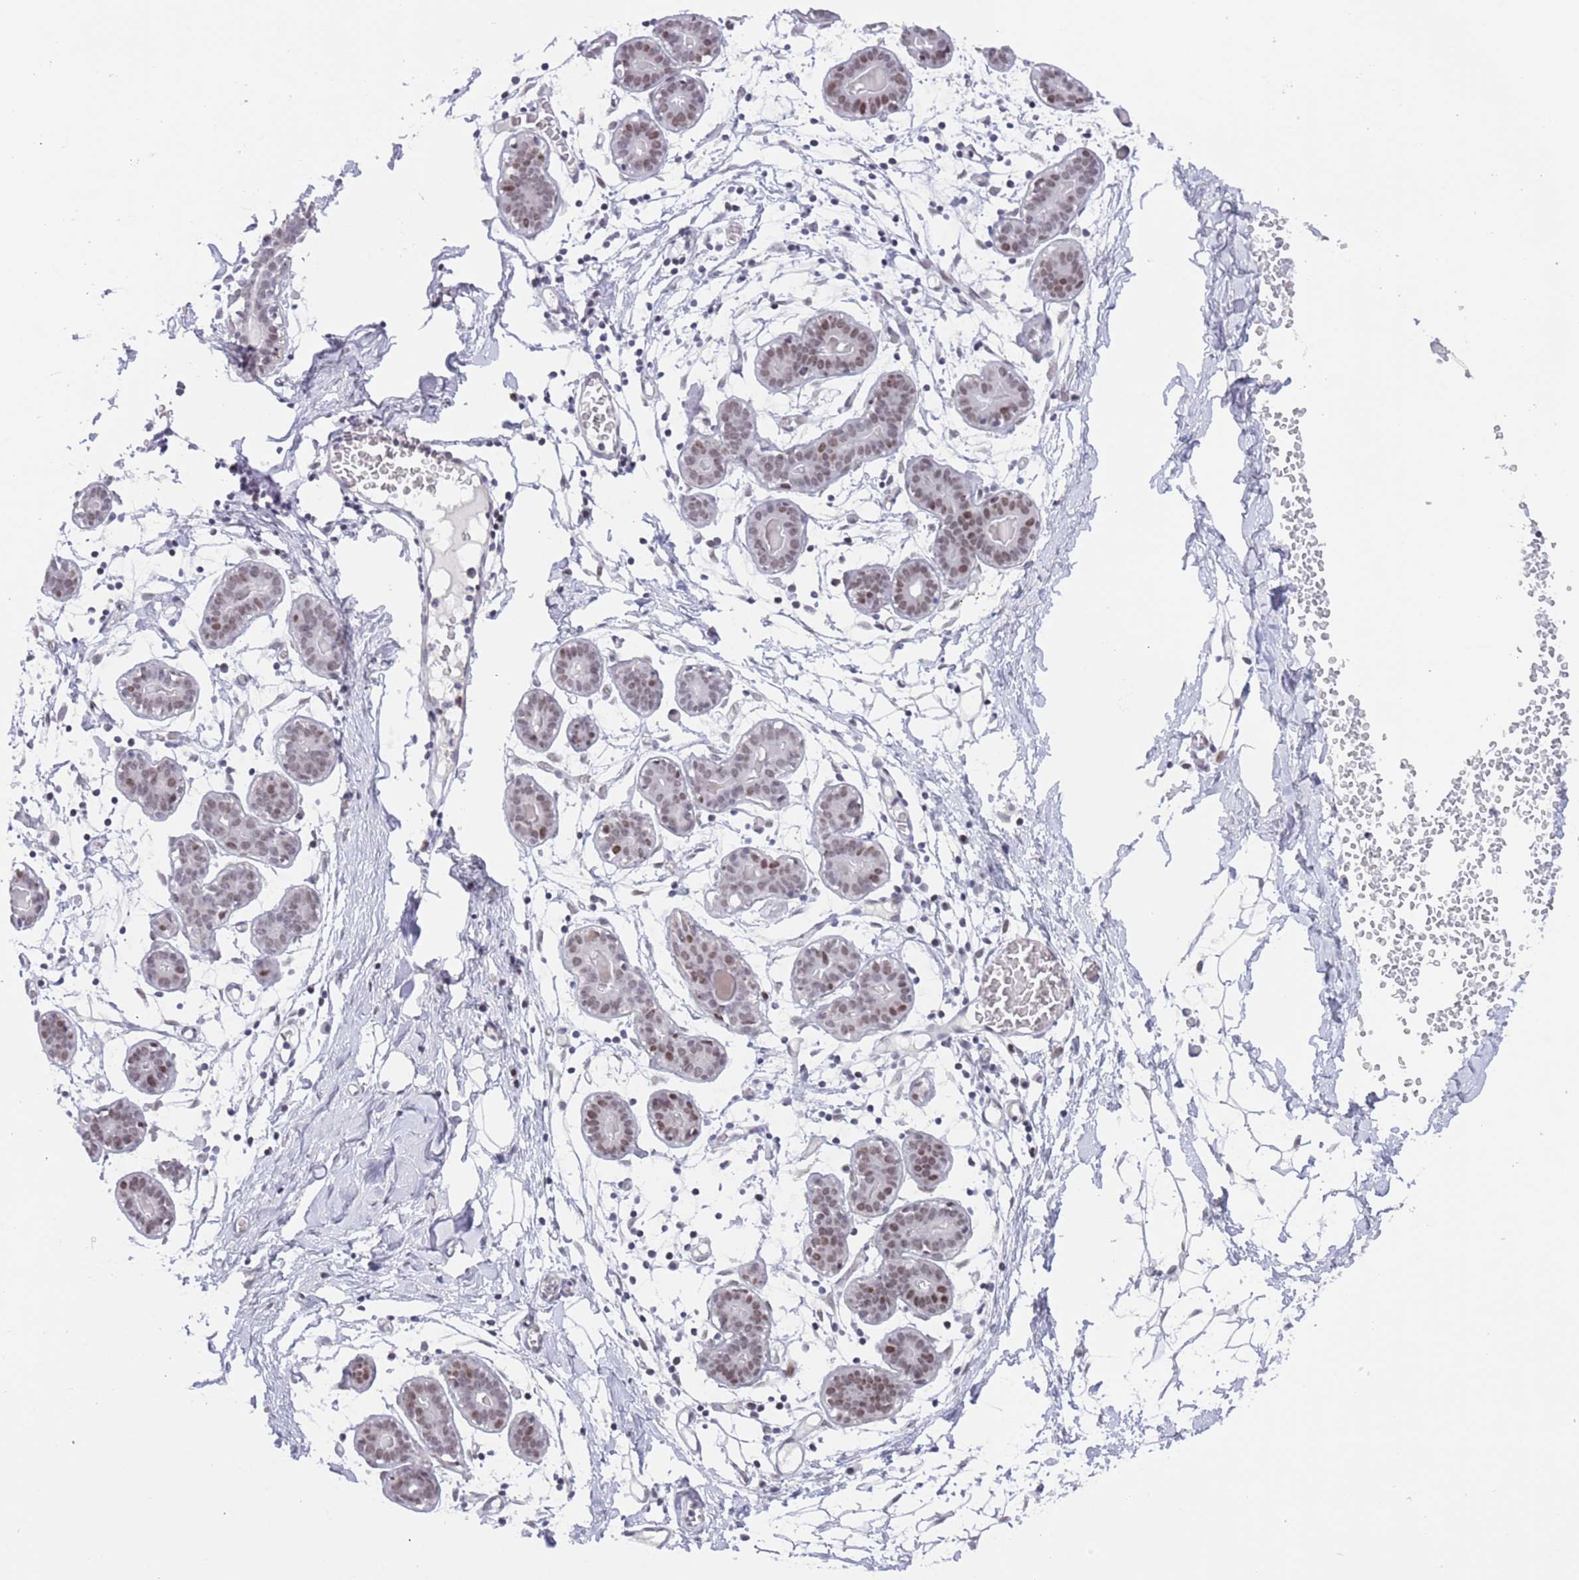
{"staining": {"intensity": "negative", "quantity": "none", "location": "none"}, "tissue": "breast", "cell_type": "Adipocytes", "image_type": "normal", "snomed": [{"axis": "morphology", "description": "Normal tissue, NOS"}, {"axis": "topography", "description": "Breast"}], "caption": "This is a micrograph of IHC staining of benign breast, which shows no expression in adipocytes. (Brightfield microscopy of DAB (3,3'-diaminobenzidine) immunohistochemistry at high magnification).", "gene": "ZNF382", "patient": {"sex": "female", "age": 27}}